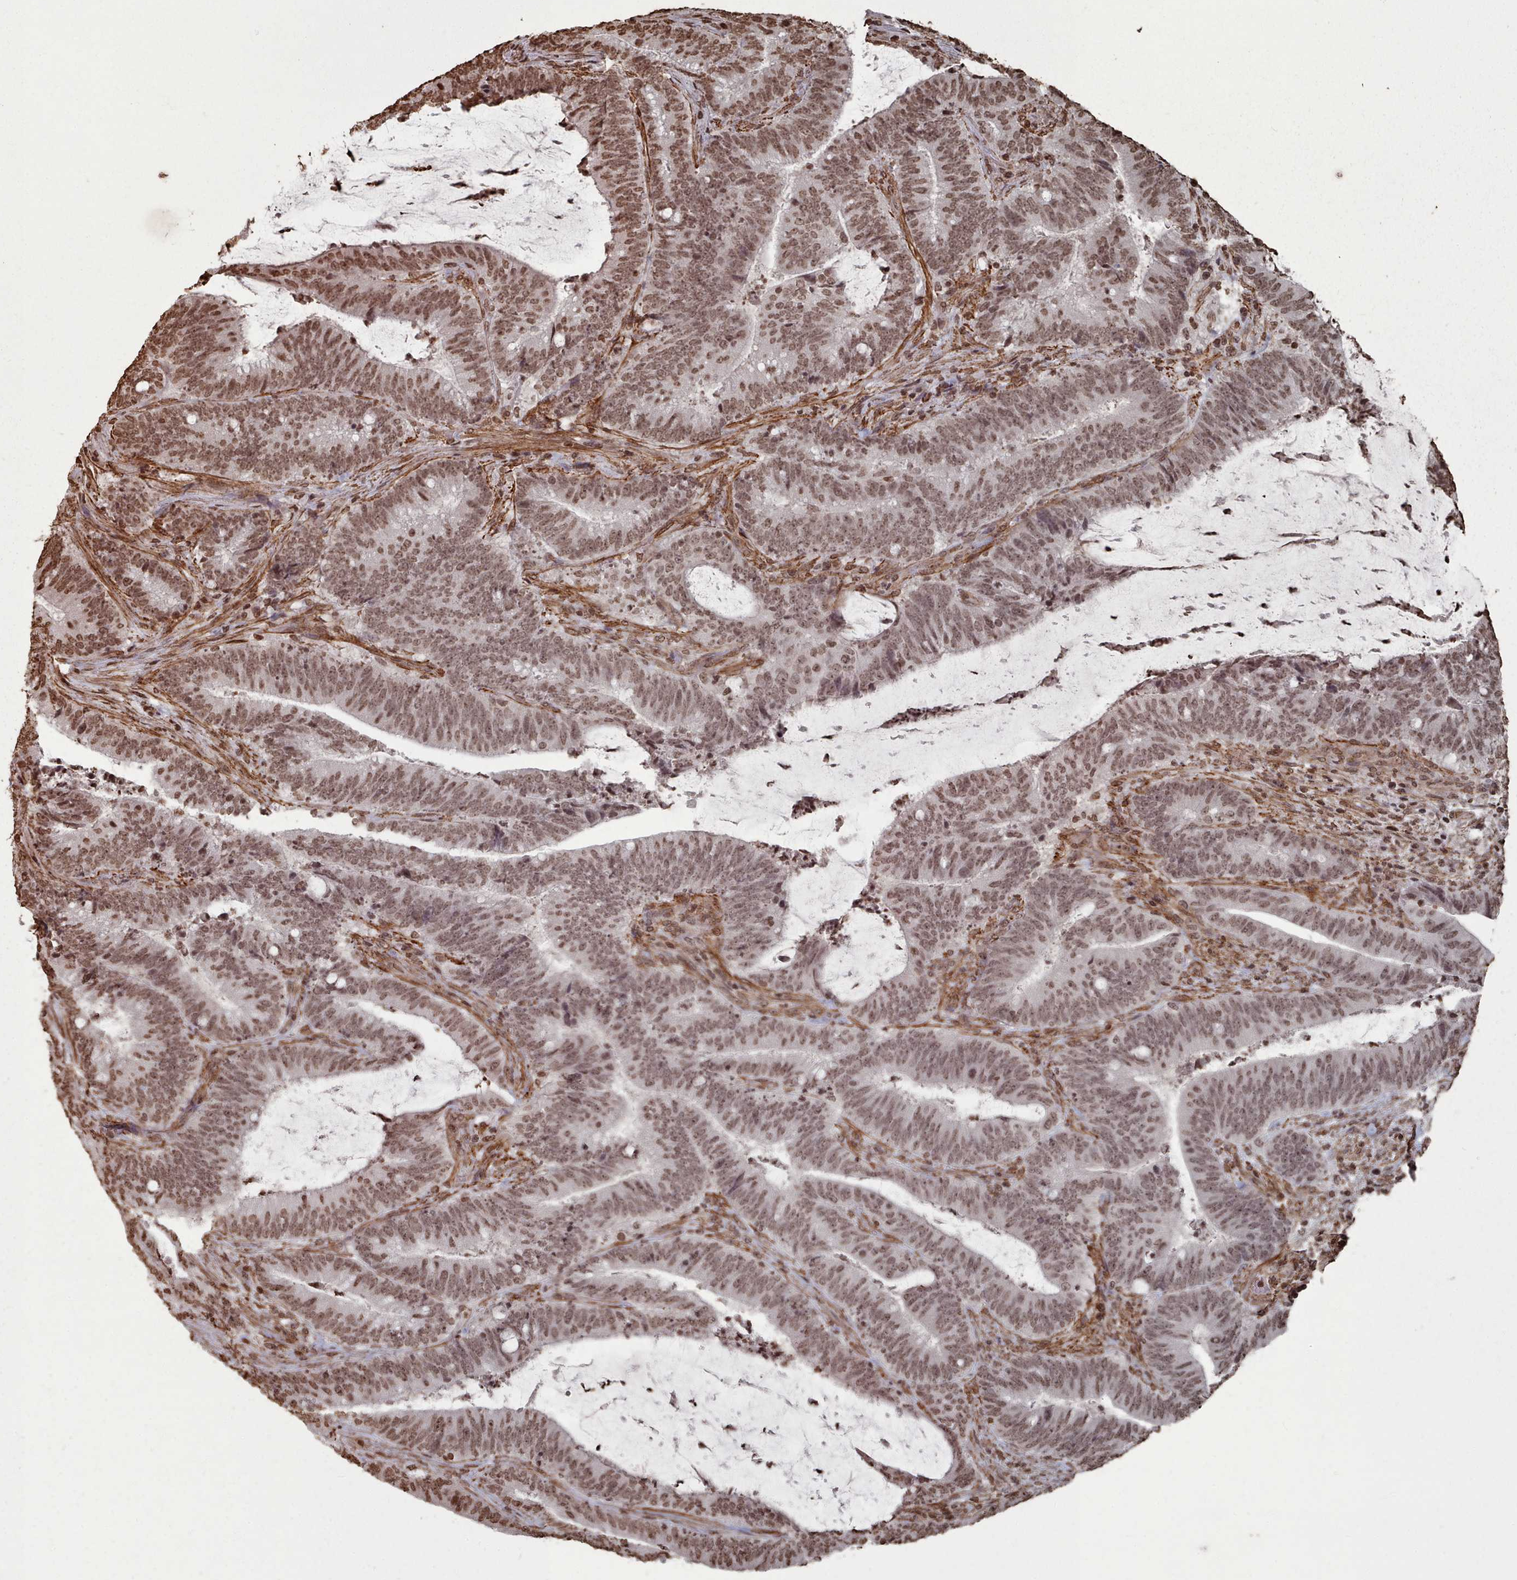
{"staining": {"intensity": "moderate", "quantity": ">75%", "location": "nuclear"}, "tissue": "colorectal cancer", "cell_type": "Tumor cells", "image_type": "cancer", "snomed": [{"axis": "morphology", "description": "Adenocarcinoma, NOS"}, {"axis": "topography", "description": "Colon"}], "caption": "This micrograph exhibits immunohistochemistry (IHC) staining of human adenocarcinoma (colorectal), with medium moderate nuclear staining in about >75% of tumor cells.", "gene": "PLEKHG5", "patient": {"sex": "female", "age": 43}}